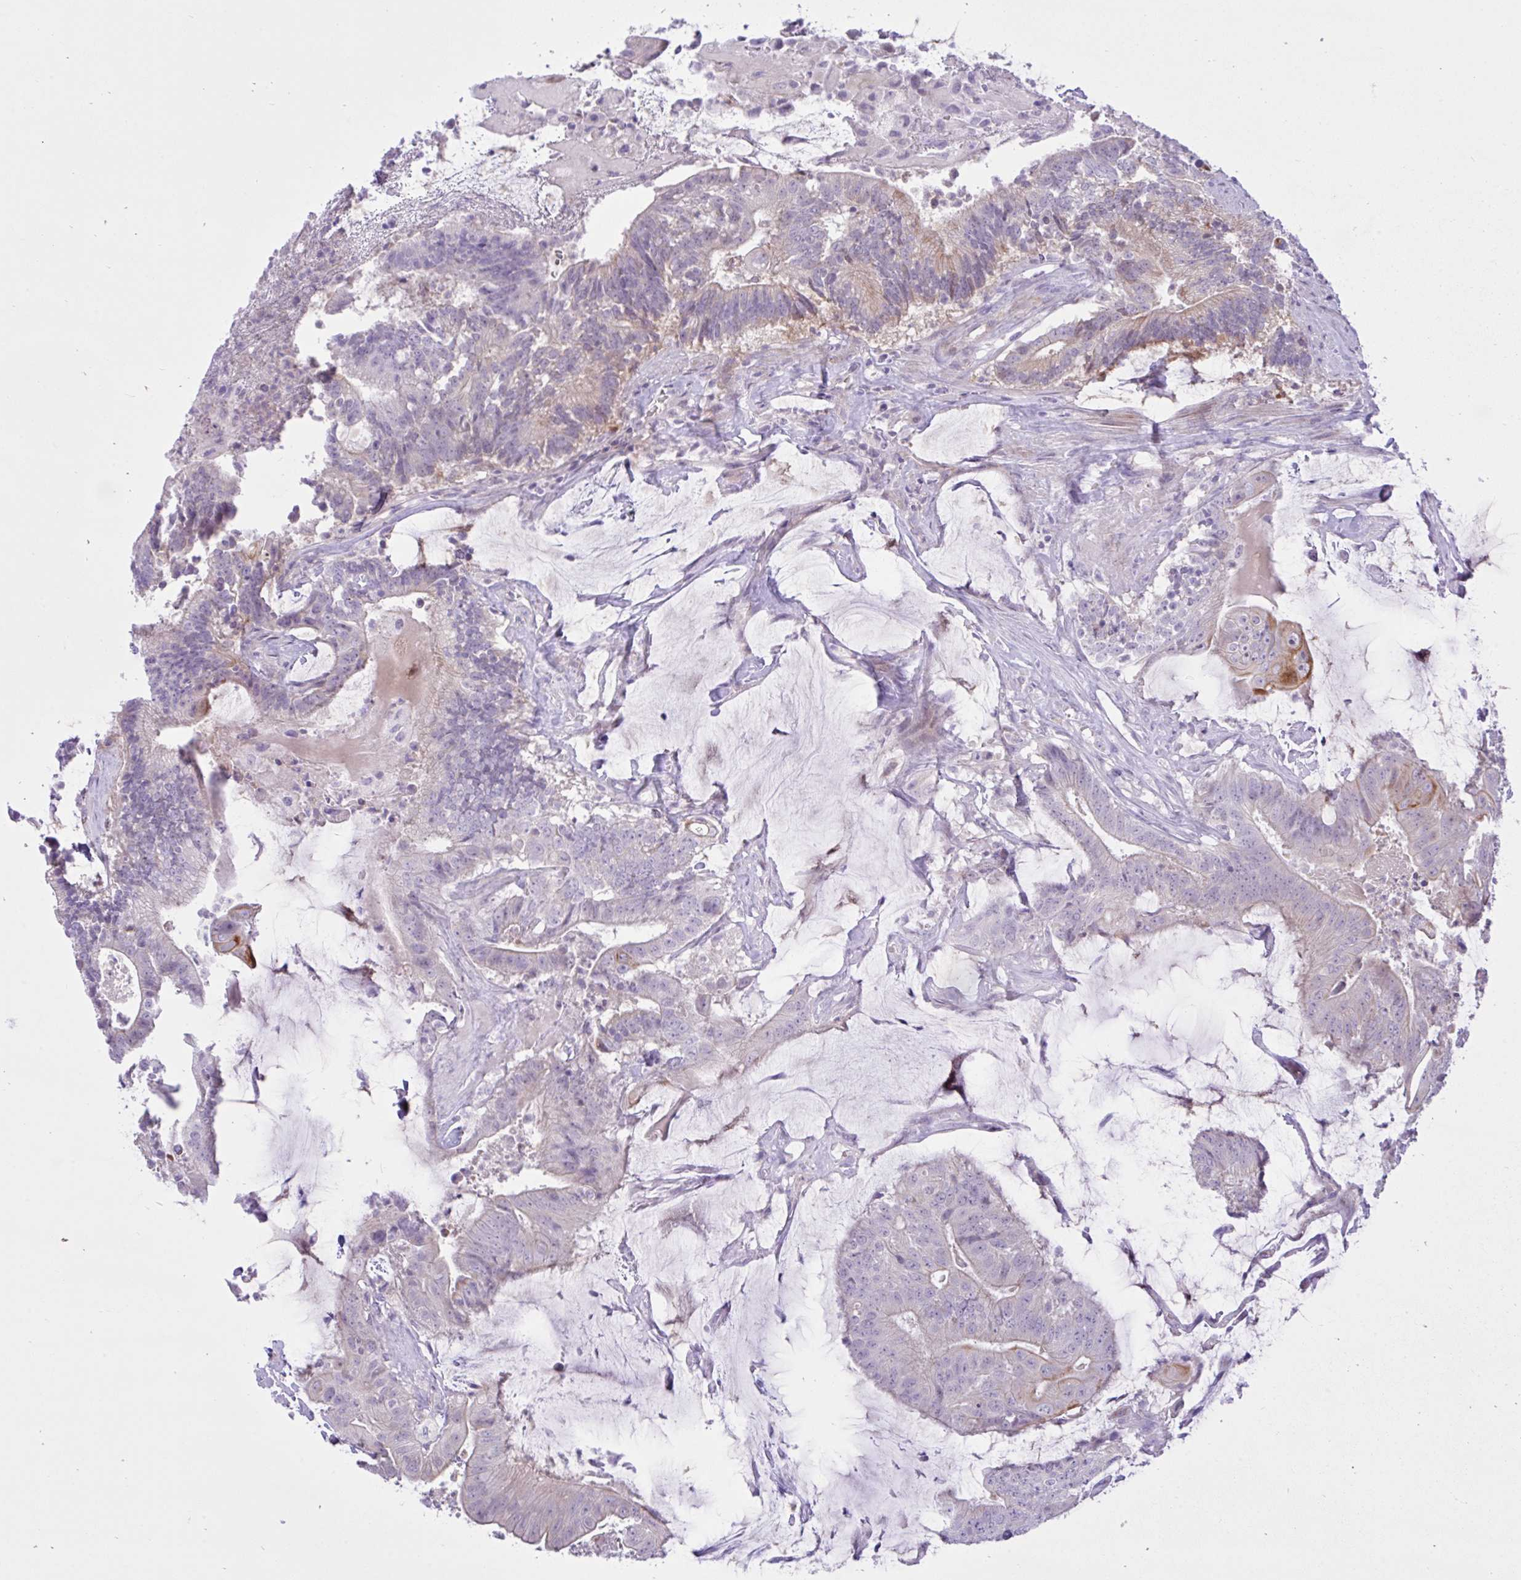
{"staining": {"intensity": "weak", "quantity": "<25%", "location": "cytoplasmic/membranous"}, "tissue": "colorectal cancer", "cell_type": "Tumor cells", "image_type": "cancer", "snomed": [{"axis": "morphology", "description": "Adenocarcinoma, NOS"}, {"axis": "topography", "description": "Colon"}], "caption": "Tumor cells are negative for protein expression in human adenocarcinoma (colorectal). (DAB immunohistochemistry (IHC) with hematoxylin counter stain).", "gene": "ZNF101", "patient": {"sex": "female", "age": 43}}